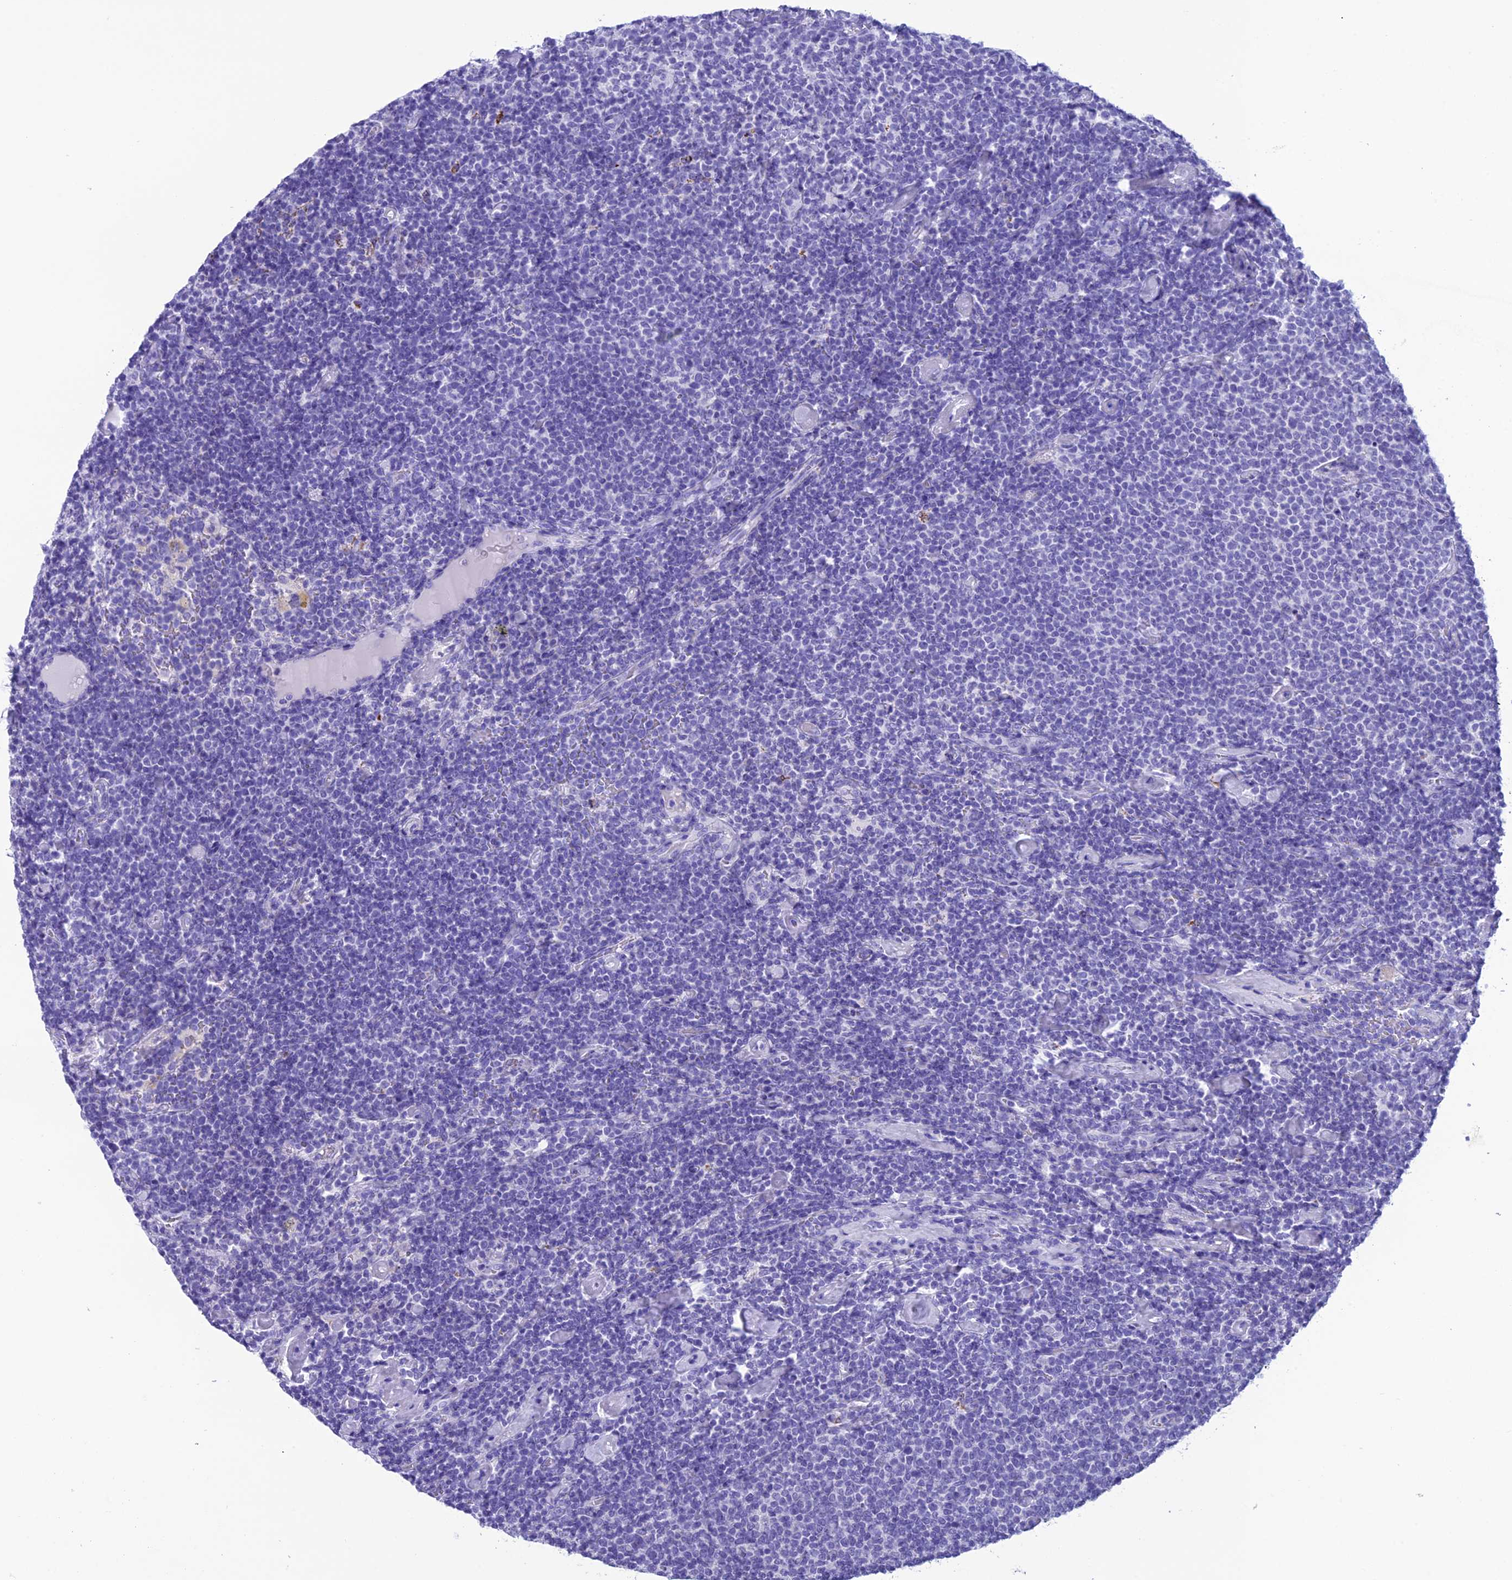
{"staining": {"intensity": "negative", "quantity": "none", "location": "none"}, "tissue": "lymphoma", "cell_type": "Tumor cells", "image_type": "cancer", "snomed": [{"axis": "morphology", "description": "Malignant lymphoma, non-Hodgkin's type, High grade"}, {"axis": "topography", "description": "Lymph node"}], "caption": "Photomicrograph shows no significant protein staining in tumor cells of malignant lymphoma, non-Hodgkin's type (high-grade). (DAB immunohistochemistry visualized using brightfield microscopy, high magnification).", "gene": "TRAM1L1", "patient": {"sex": "male", "age": 61}}